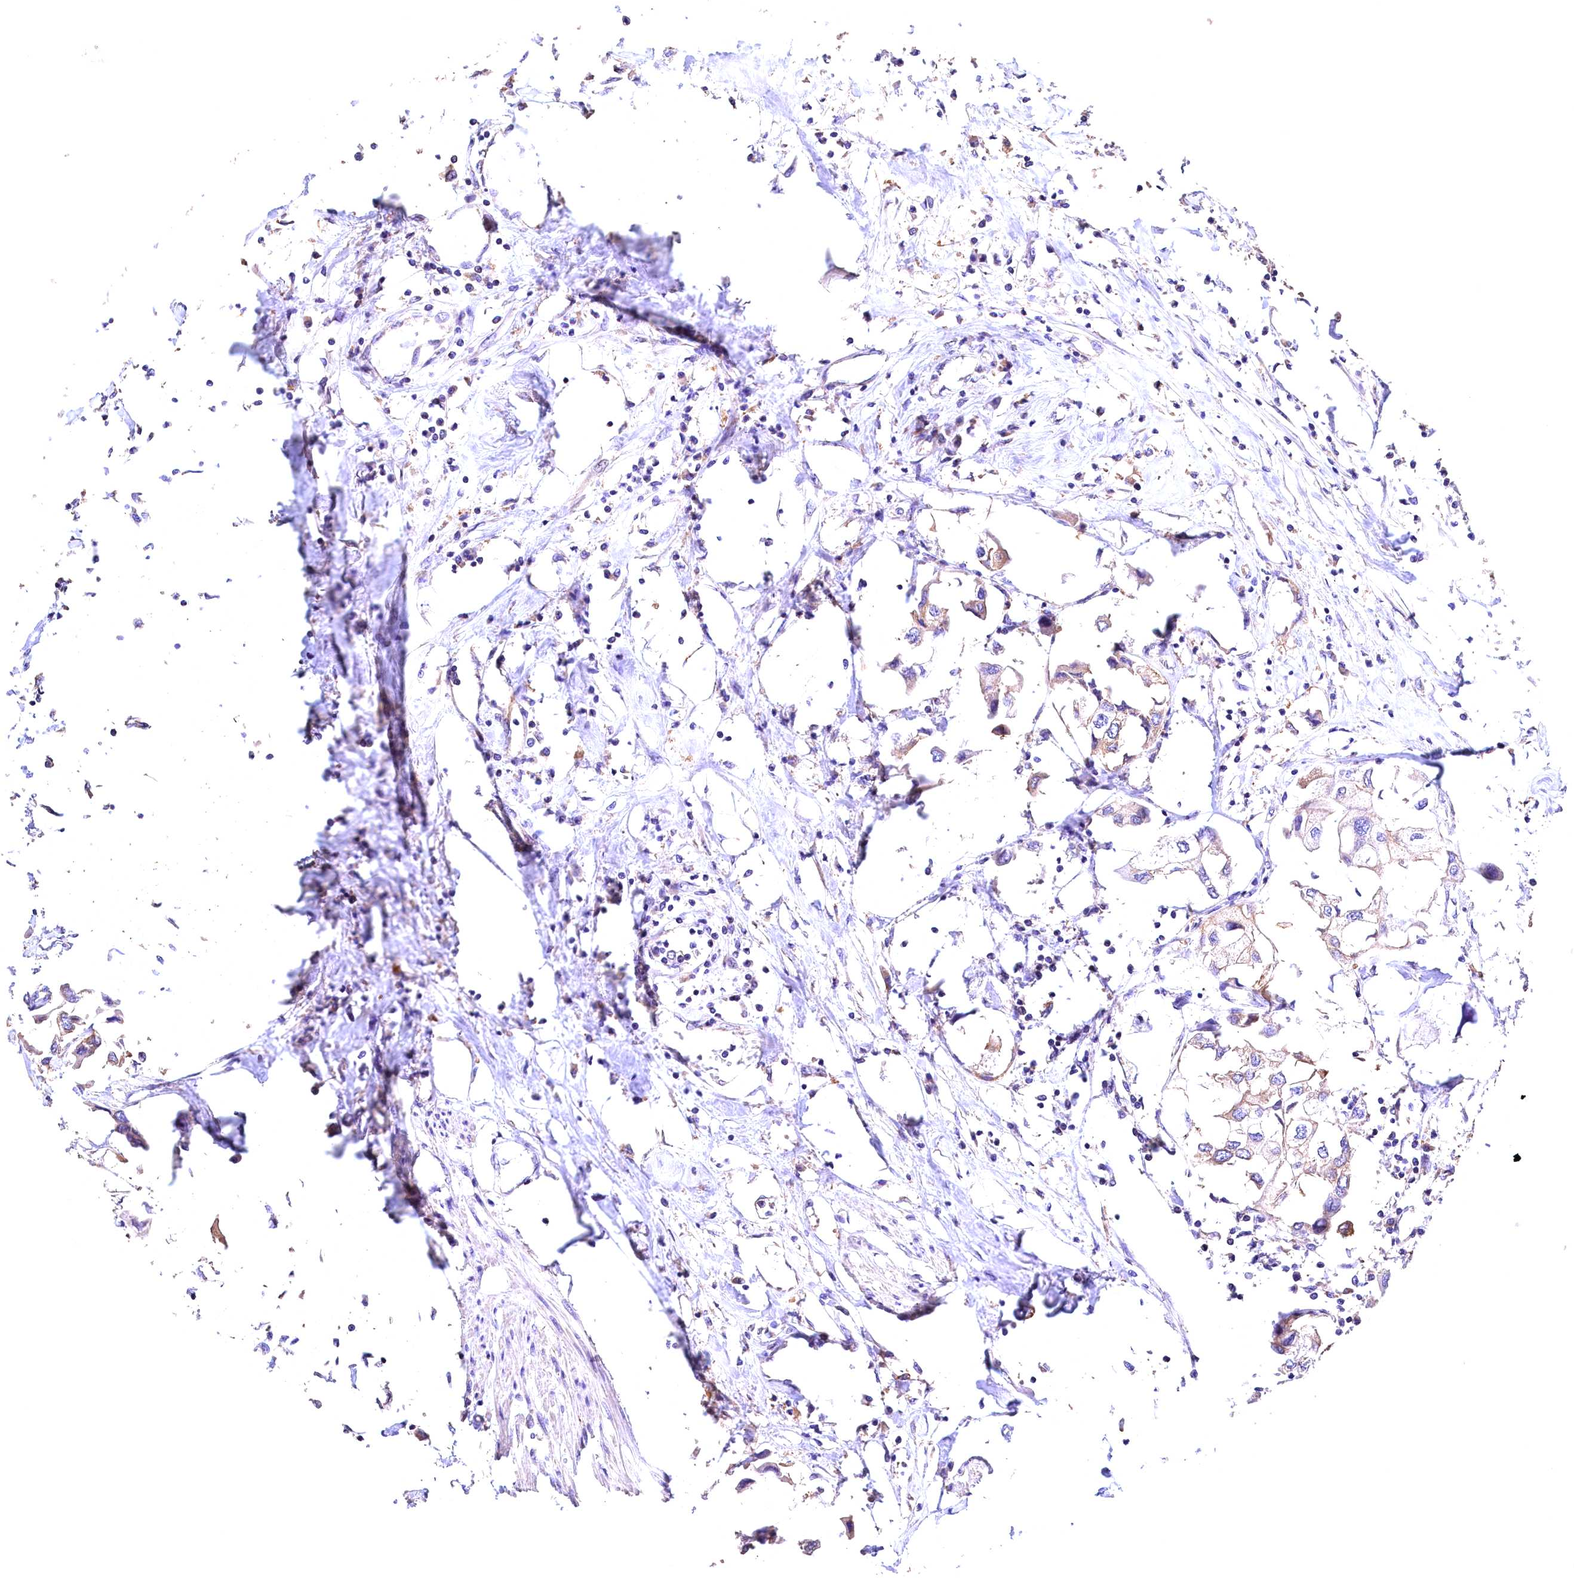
{"staining": {"intensity": "weak", "quantity": "25%-75%", "location": "cytoplasmic/membranous"}, "tissue": "urothelial cancer", "cell_type": "Tumor cells", "image_type": "cancer", "snomed": [{"axis": "morphology", "description": "Urothelial carcinoma, High grade"}, {"axis": "topography", "description": "Urinary bladder"}], "caption": "An immunohistochemistry (IHC) photomicrograph of tumor tissue is shown. Protein staining in brown highlights weak cytoplasmic/membranous positivity in urothelial cancer within tumor cells.", "gene": "OAS3", "patient": {"sex": "male", "age": 64}}